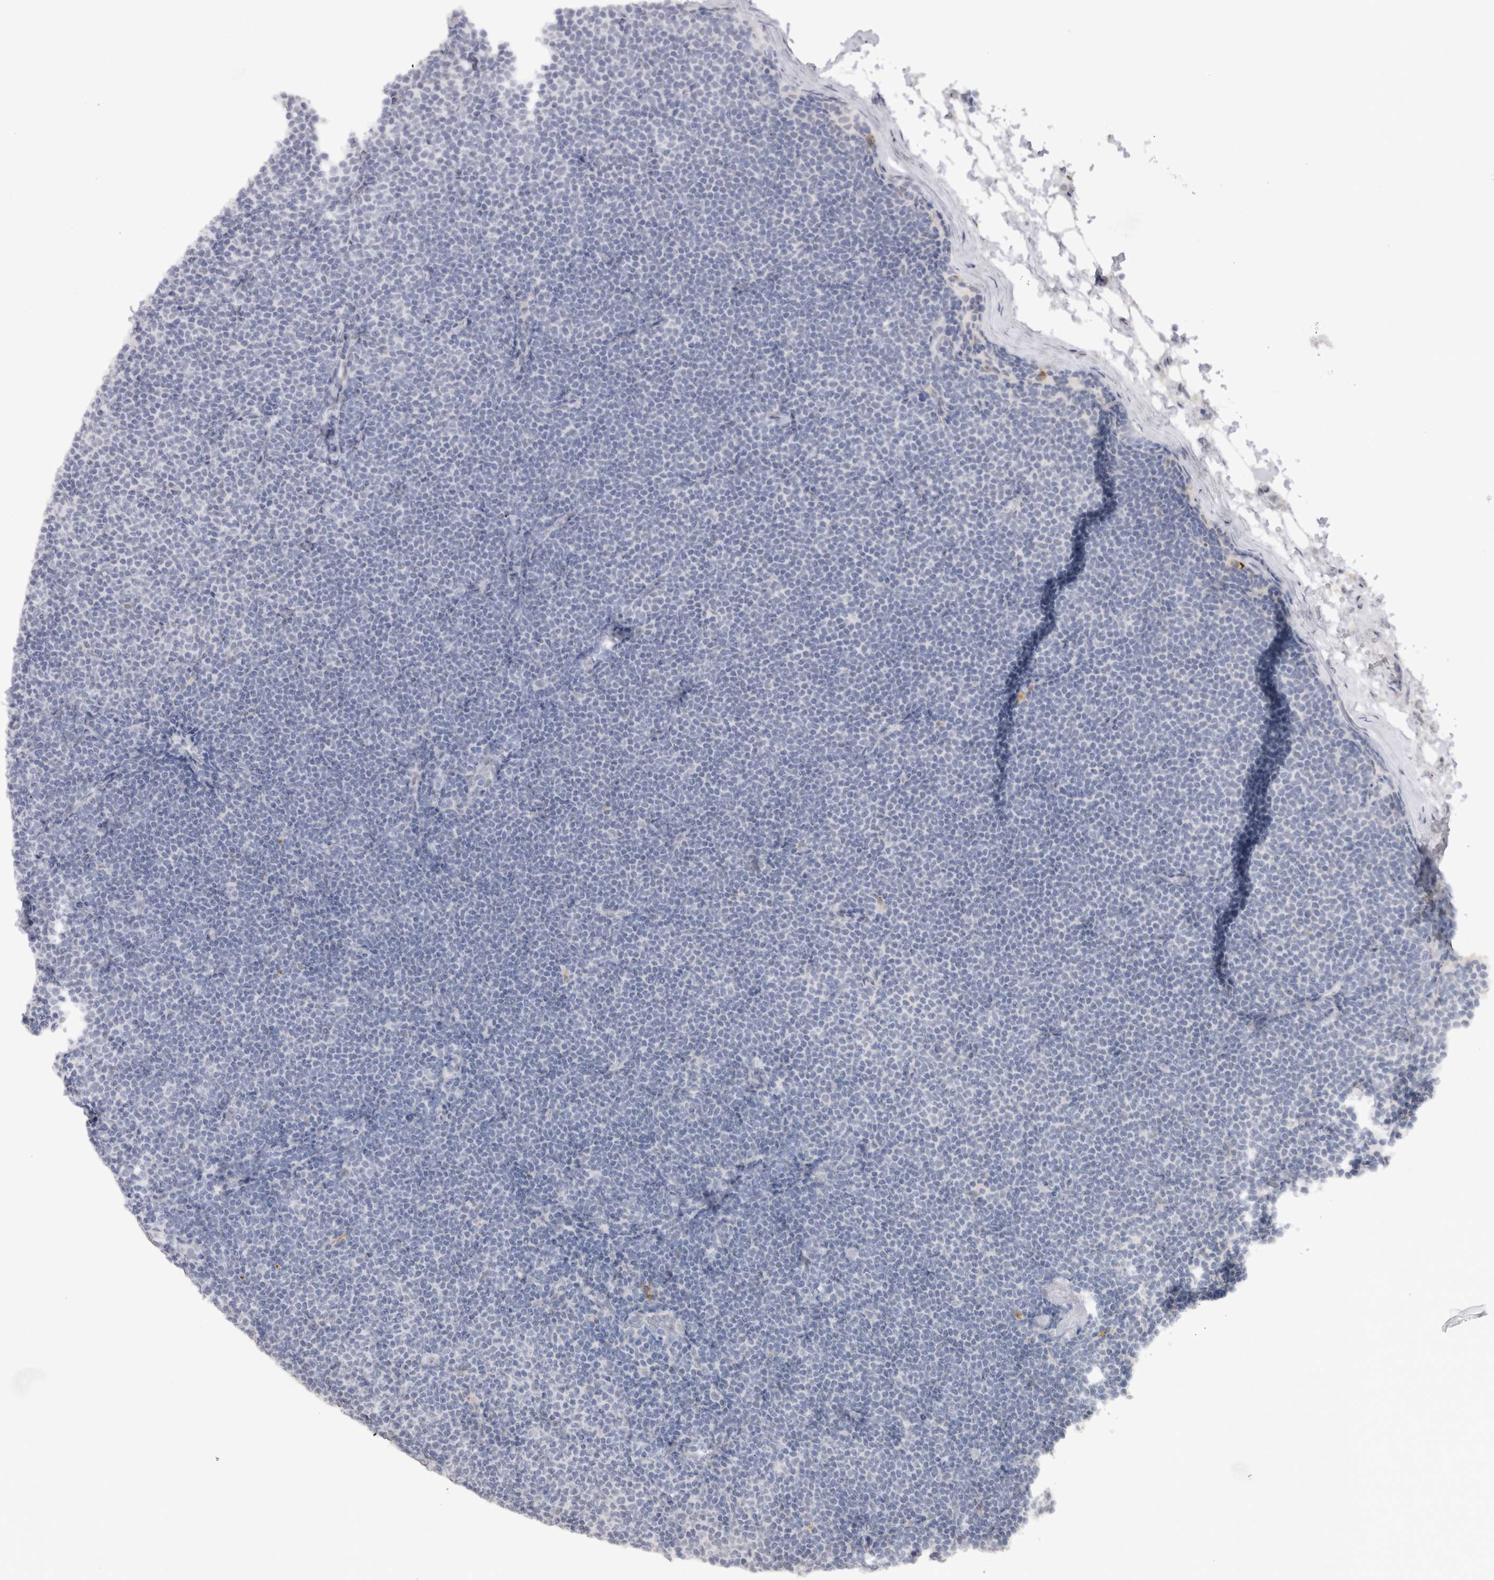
{"staining": {"intensity": "negative", "quantity": "none", "location": "none"}, "tissue": "lymphoma", "cell_type": "Tumor cells", "image_type": "cancer", "snomed": [{"axis": "morphology", "description": "Malignant lymphoma, non-Hodgkin's type, Low grade"}, {"axis": "topography", "description": "Lymph node"}], "caption": "This is an immunohistochemistry (IHC) micrograph of lymphoma. There is no expression in tumor cells.", "gene": "CDH17", "patient": {"sex": "female", "age": 53}}